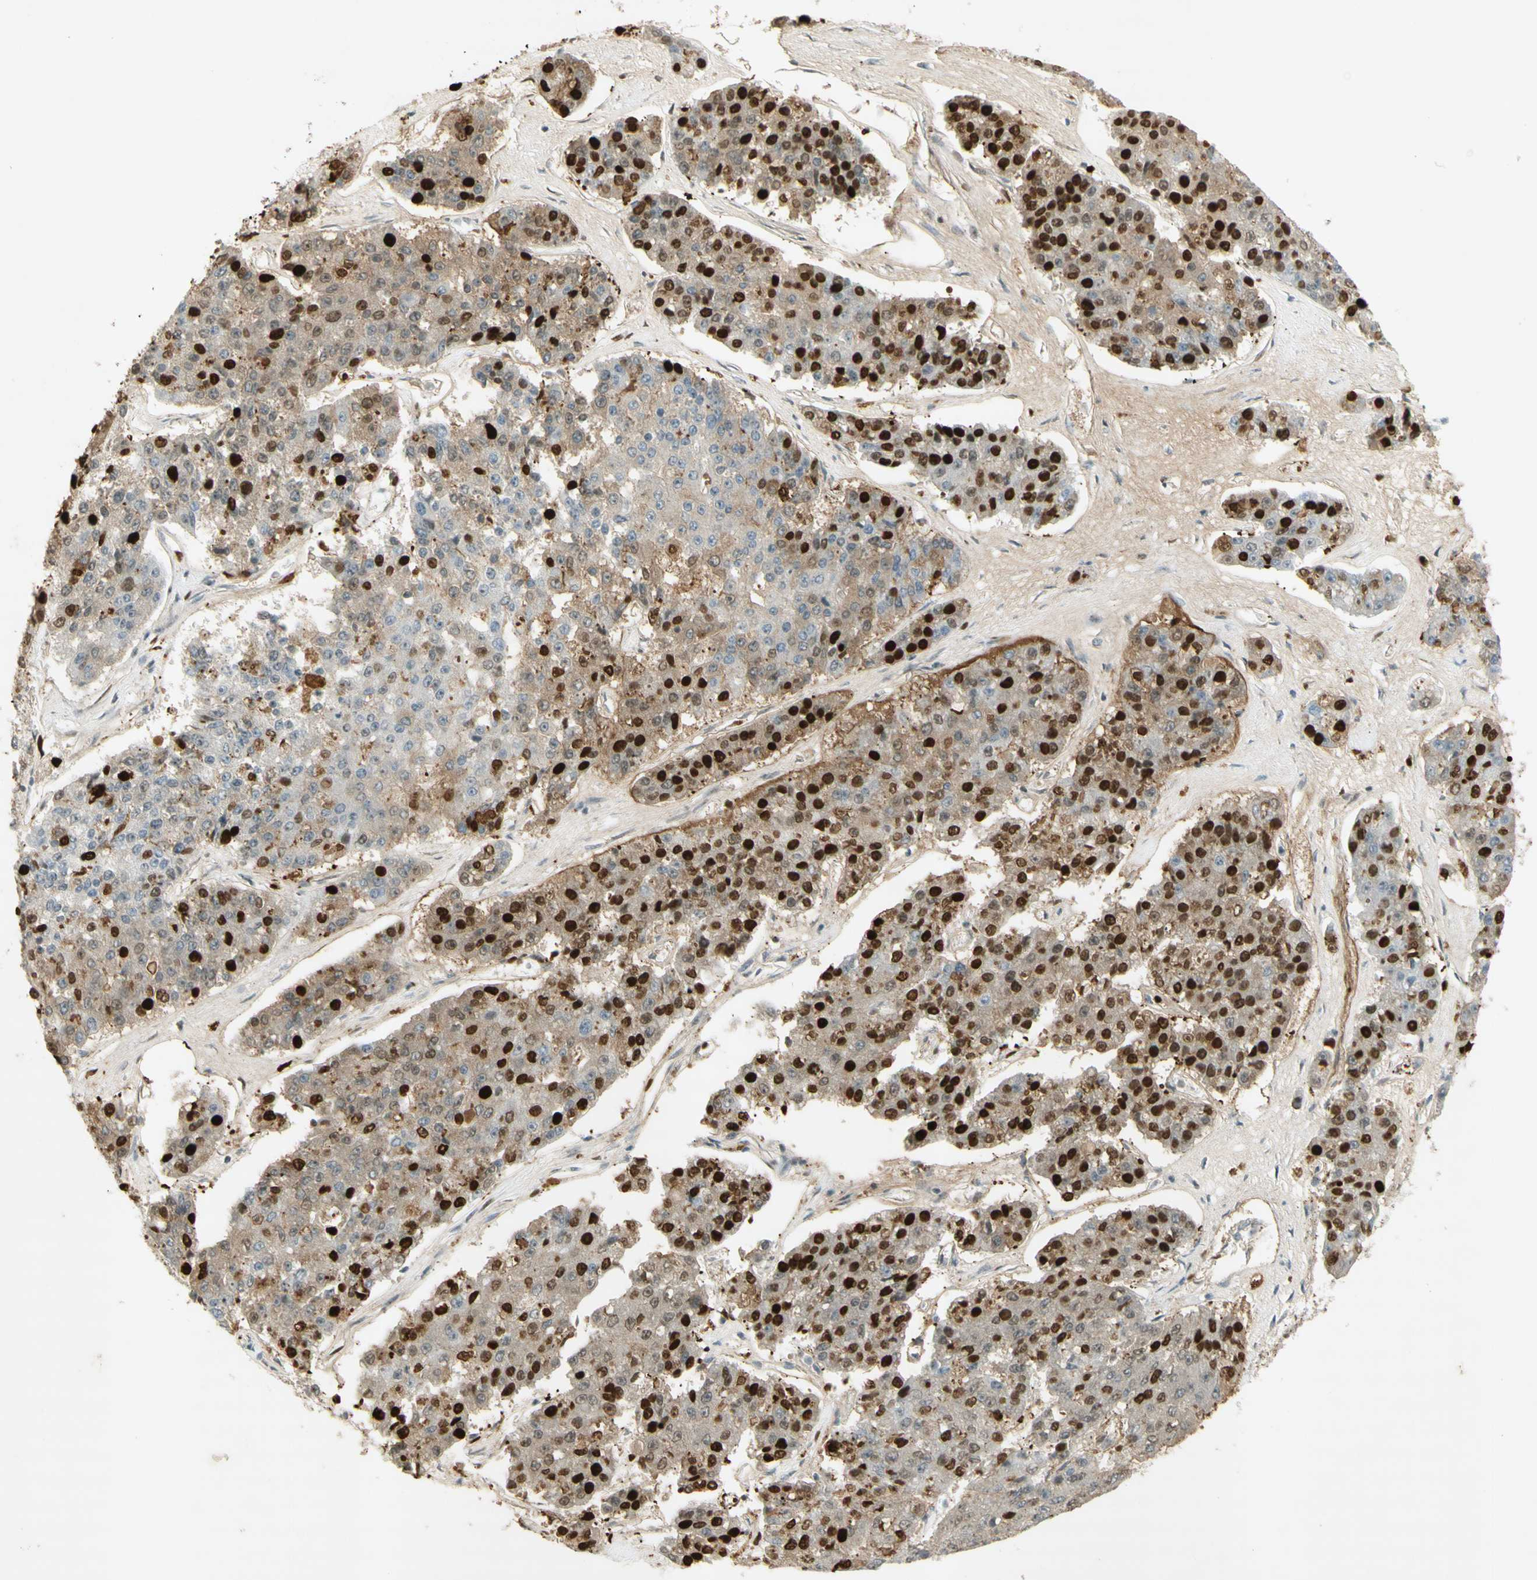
{"staining": {"intensity": "strong", "quantity": ">75%", "location": "cytoplasmic/membranous,nuclear"}, "tissue": "pancreatic cancer", "cell_type": "Tumor cells", "image_type": "cancer", "snomed": [{"axis": "morphology", "description": "Adenocarcinoma, NOS"}, {"axis": "topography", "description": "Pancreas"}], "caption": "About >75% of tumor cells in pancreatic adenocarcinoma display strong cytoplasmic/membranous and nuclear protein expression as visualized by brown immunohistochemical staining.", "gene": "IRF1", "patient": {"sex": "male", "age": 50}}